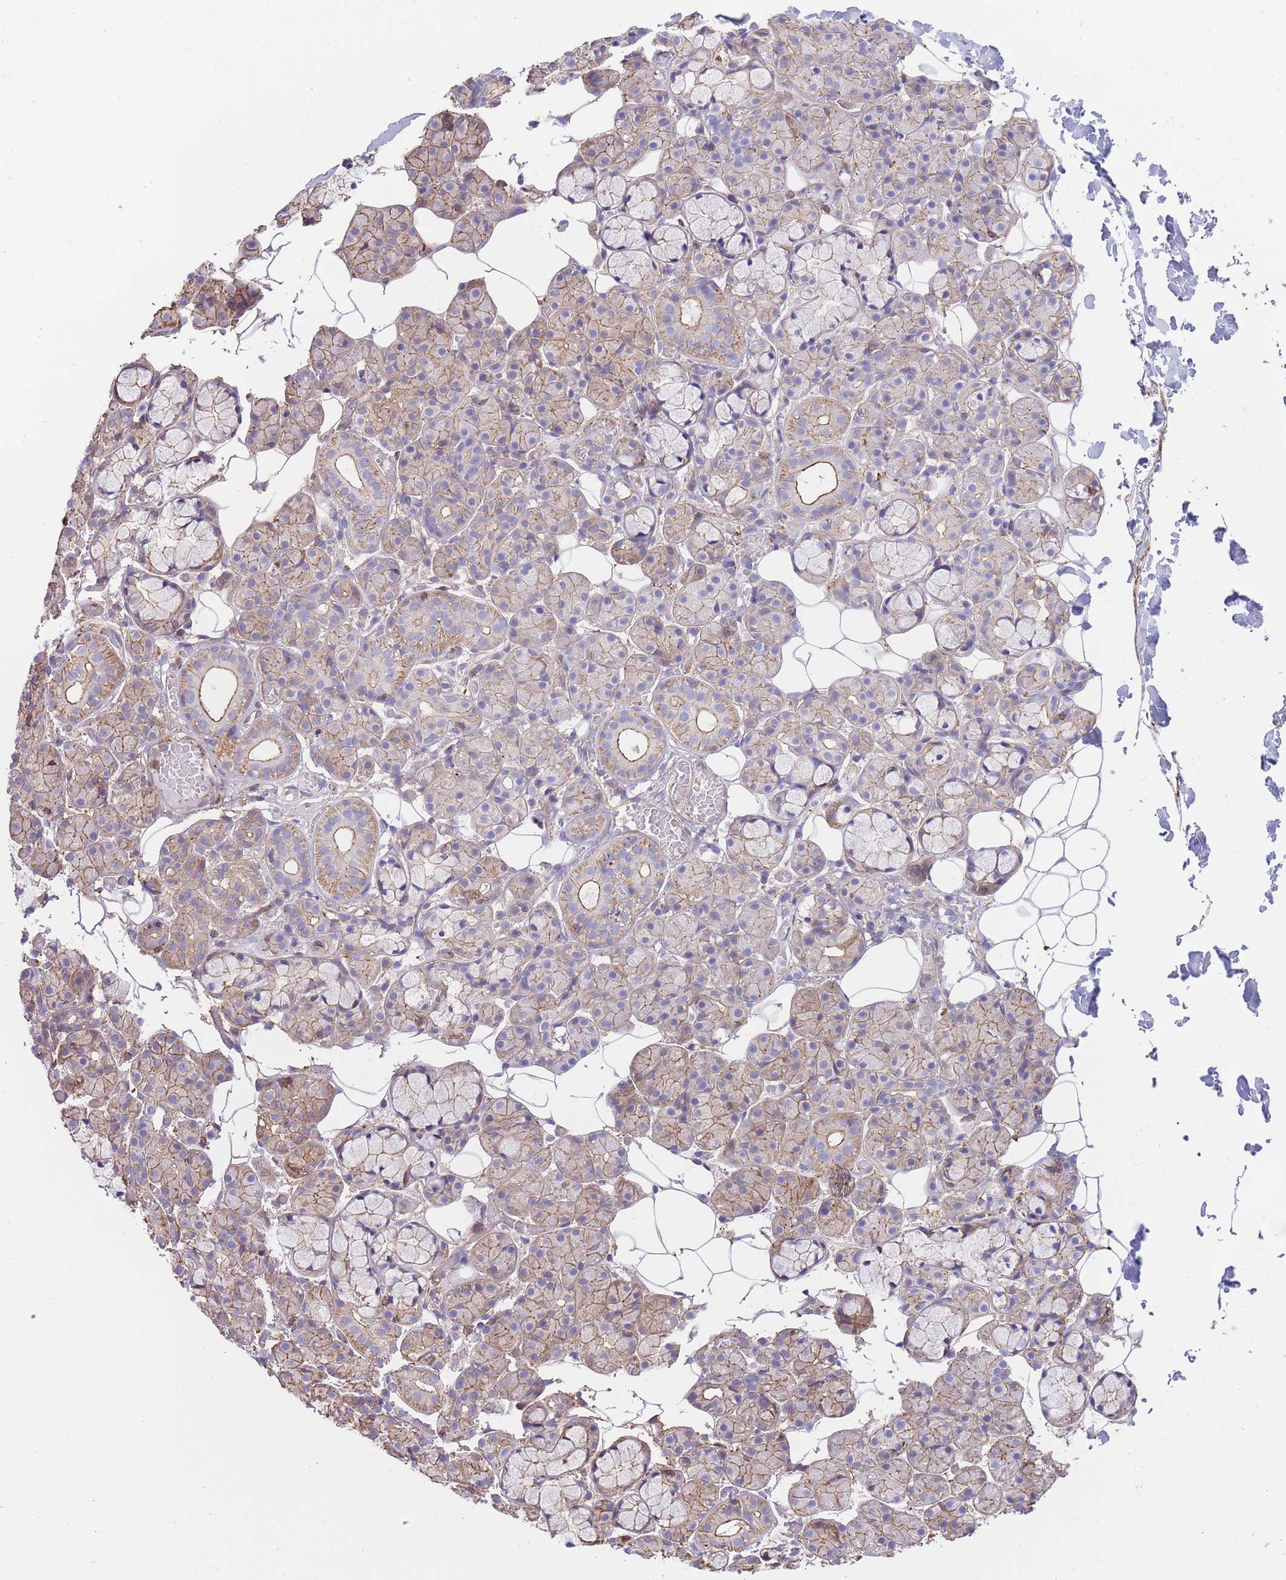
{"staining": {"intensity": "weak", "quantity": "25%-75%", "location": "cytoplasmic/membranous"}, "tissue": "salivary gland", "cell_type": "Glandular cells", "image_type": "normal", "snomed": [{"axis": "morphology", "description": "Normal tissue, NOS"}, {"axis": "topography", "description": "Salivary gland"}], "caption": "Immunohistochemical staining of normal salivary gland reveals low levels of weak cytoplasmic/membranous expression in approximately 25%-75% of glandular cells.", "gene": "LRRN4CL", "patient": {"sex": "male", "age": 63}}